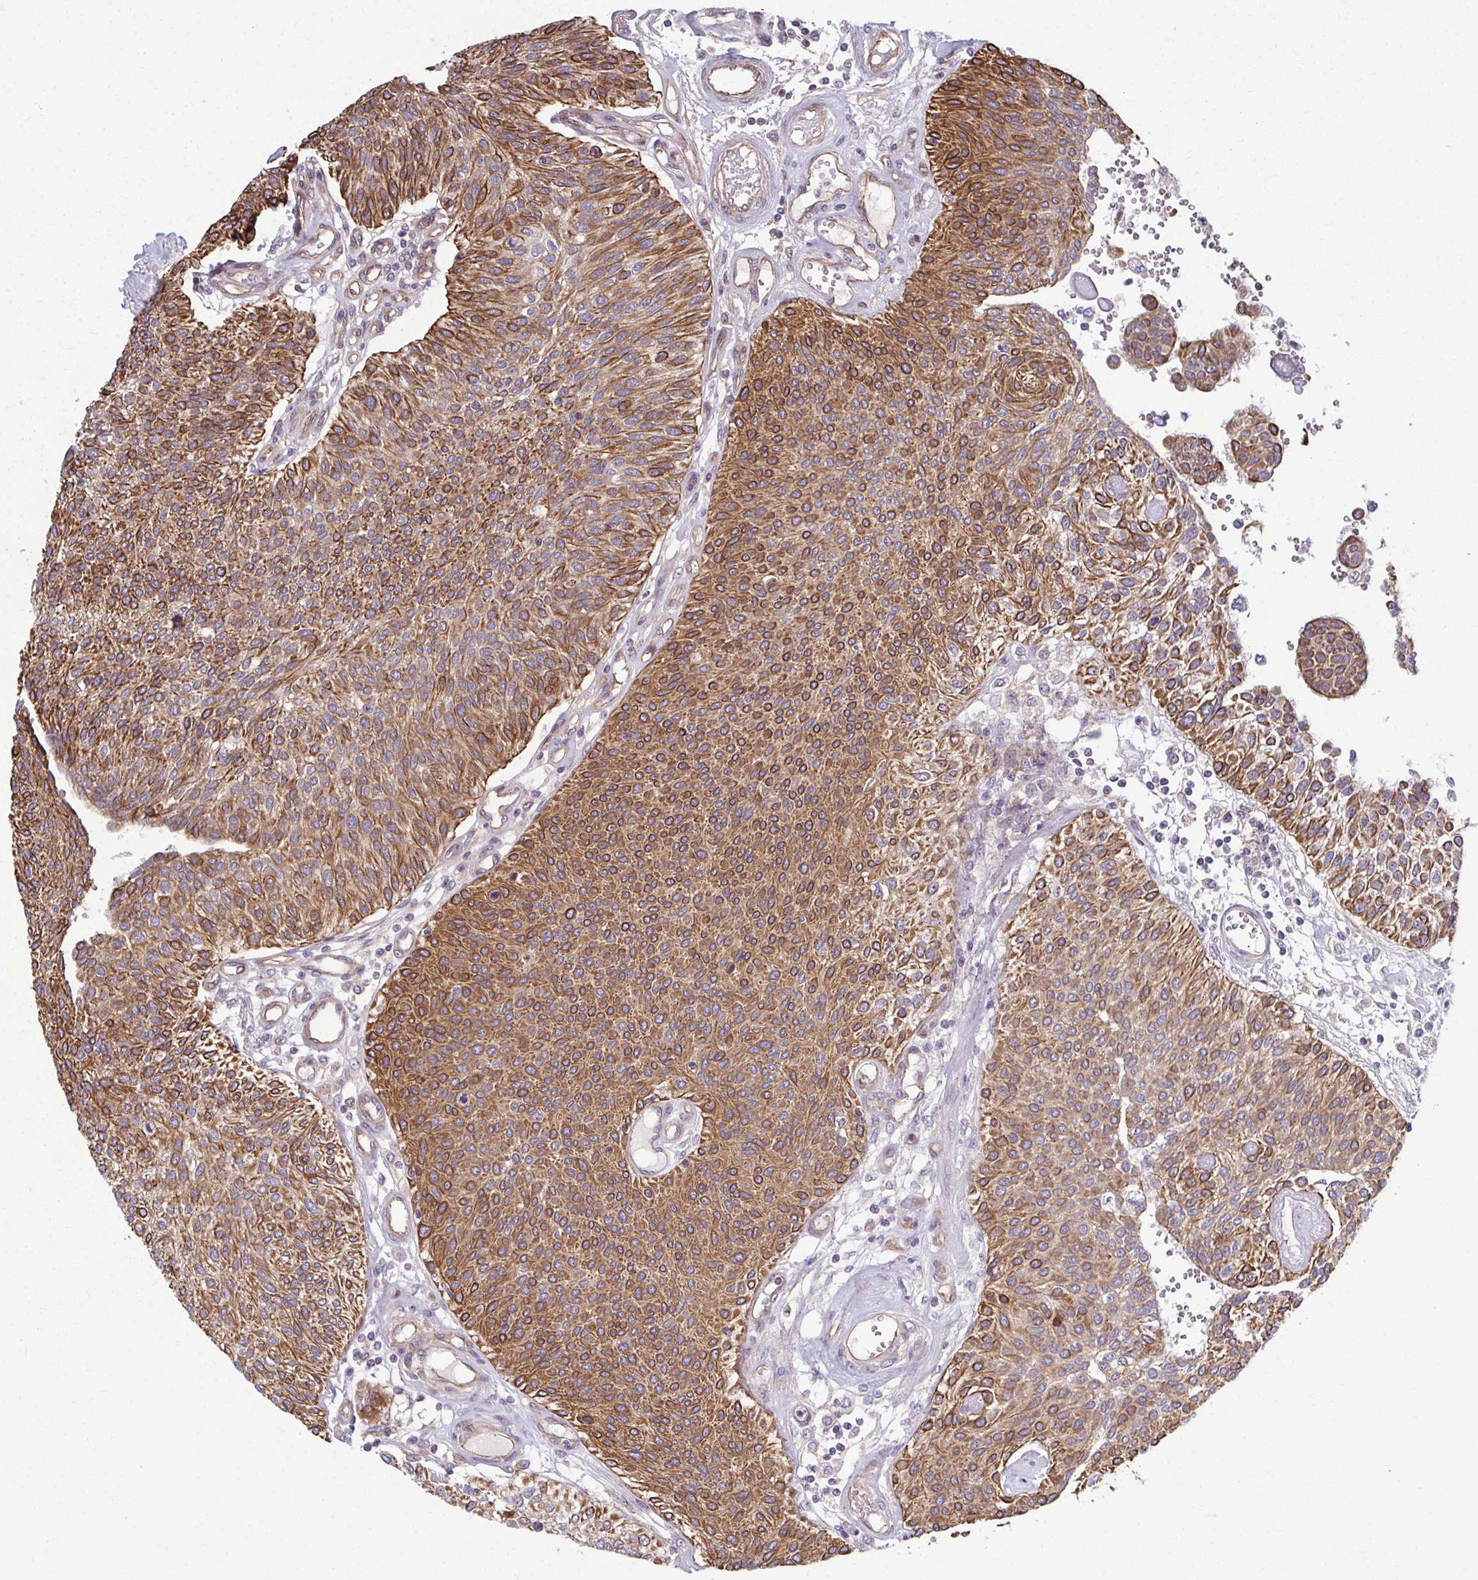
{"staining": {"intensity": "moderate", "quantity": ">75%", "location": "cytoplasmic/membranous"}, "tissue": "urothelial cancer", "cell_type": "Tumor cells", "image_type": "cancer", "snomed": [{"axis": "morphology", "description": "Urothelial carcinoma, NOS"}, {"axis": "topography", "description": "Urinary bladder"}], "caption": "Tumor cells display medium levels of moderate cytoplasmic/membranous staining in about >75% of cells in human urothelial cancer.", "gene": "EID2B", "patient": {"sex": "male", "age": 55}}